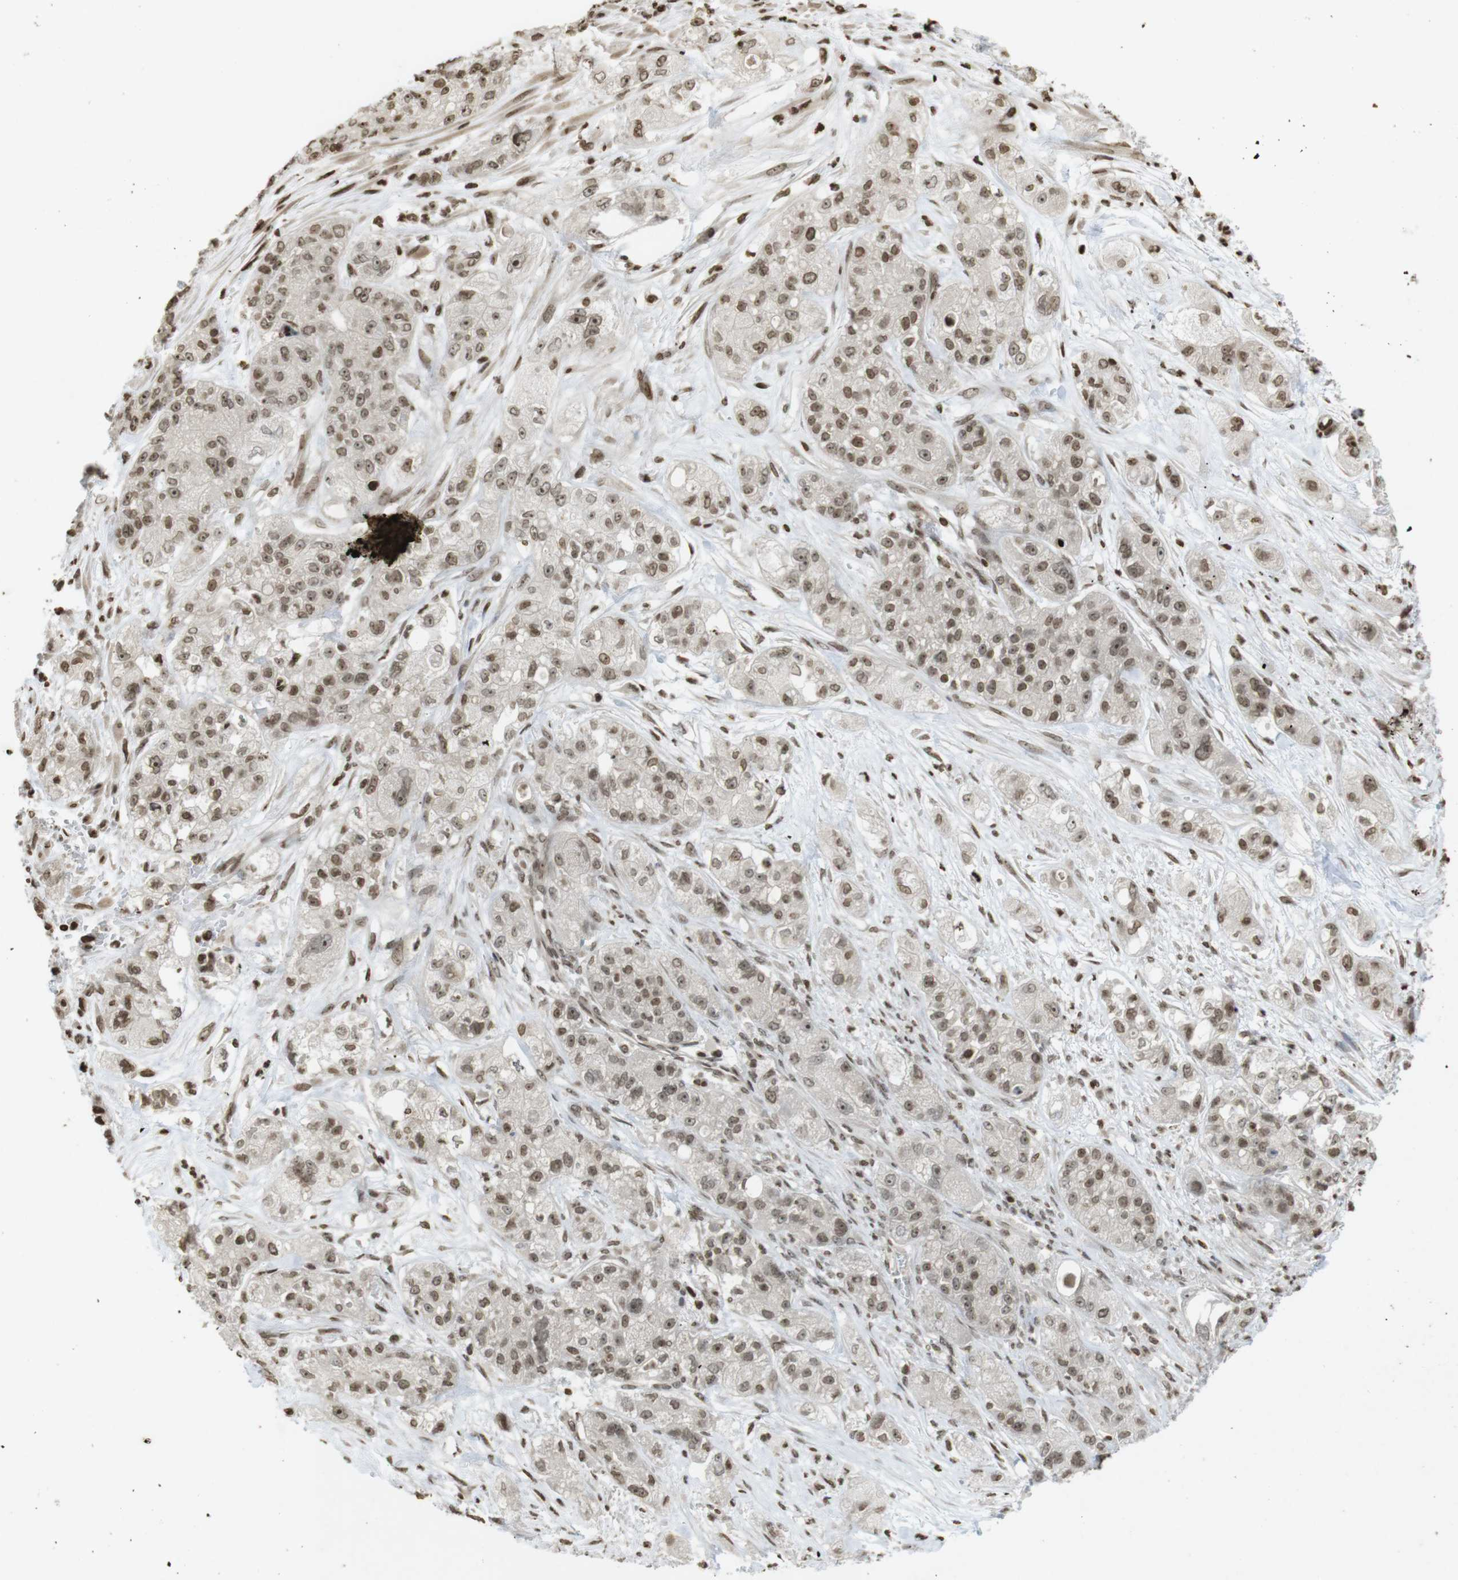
{"staining": {"intensity": "moderate", "quantity": ">75%", "location": "nuclear"}, "tissue": "pancreatic cancer", "cell_type": "Tumor cells", "image_type": "cancer", "snomed": [{"axis": "morphology", "description": "Adenocarcinoma, NOS"}, {"axis": "topography", "description": "Pancreas"}], "caption": "DAB immunohistochemical staining of human pancreatic adenocarcinoma reveals moderate nuclear protein expression in approximately >75% of tumor cells.", "gene": "FOXA3", "patient": {"sex": "female", "age": 78}}